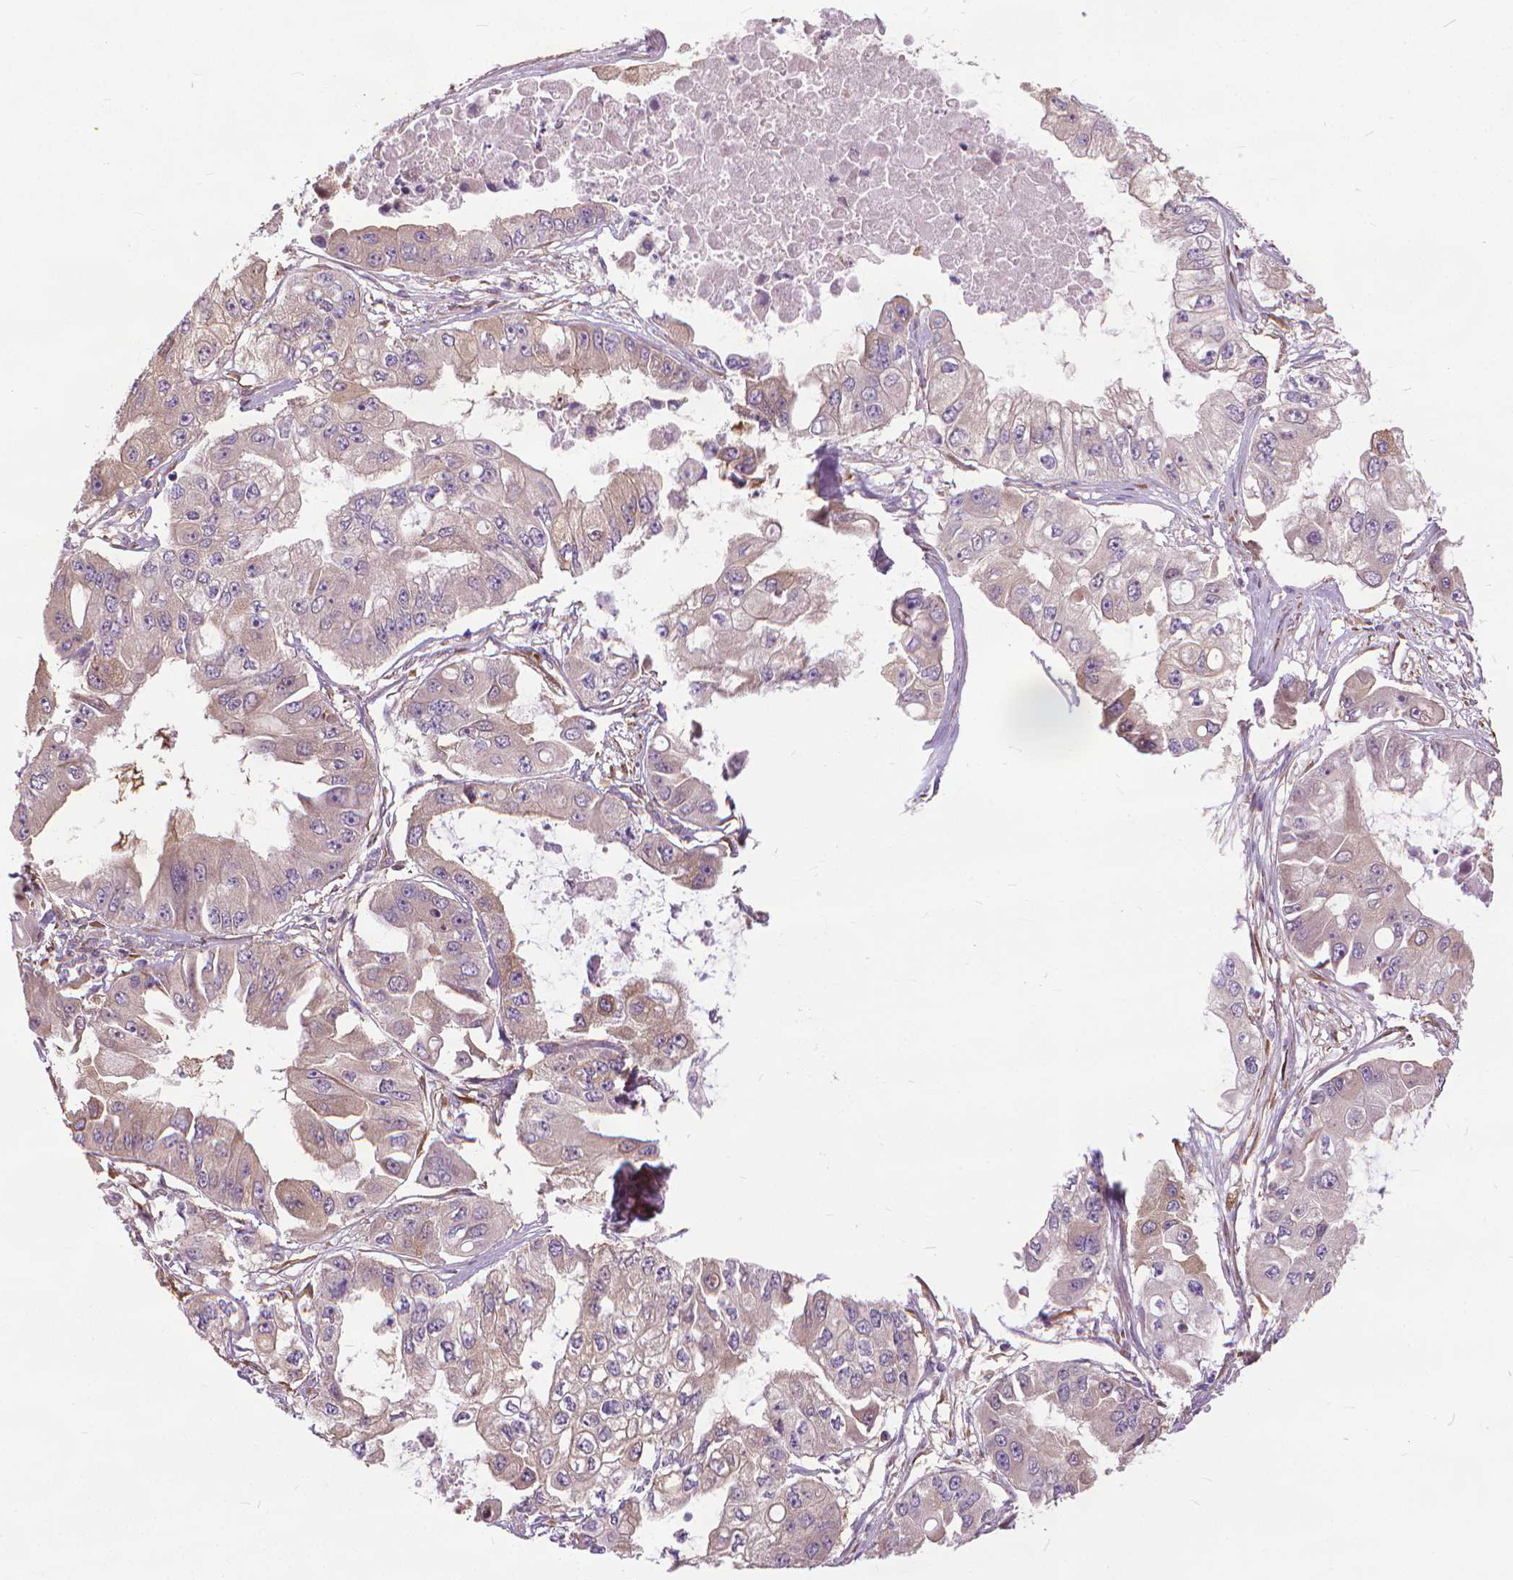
{"staining": {"intensity": "weak", "quantity": "<25%", "location": "cytoplasmic/membranous"}, "tissue": "ovarian cancer", "cell_type": "Tumor cells", "image_type": "cancer", "snomed": [{"axis": "morphology", "description": "Cystadenocarcinoma, serous, NOS"}, {"axis": "topography", "description": "Ovary"}], "caption": "This micrograph is of ovarian cancer stained with immunohistochemistry (IHC) to label a protein in brown with the nuclei are counter-stained blue. There is no staining in tumor cells.", "gene": "NUDT1", "patient": {"sex": "female", "age": 56}}